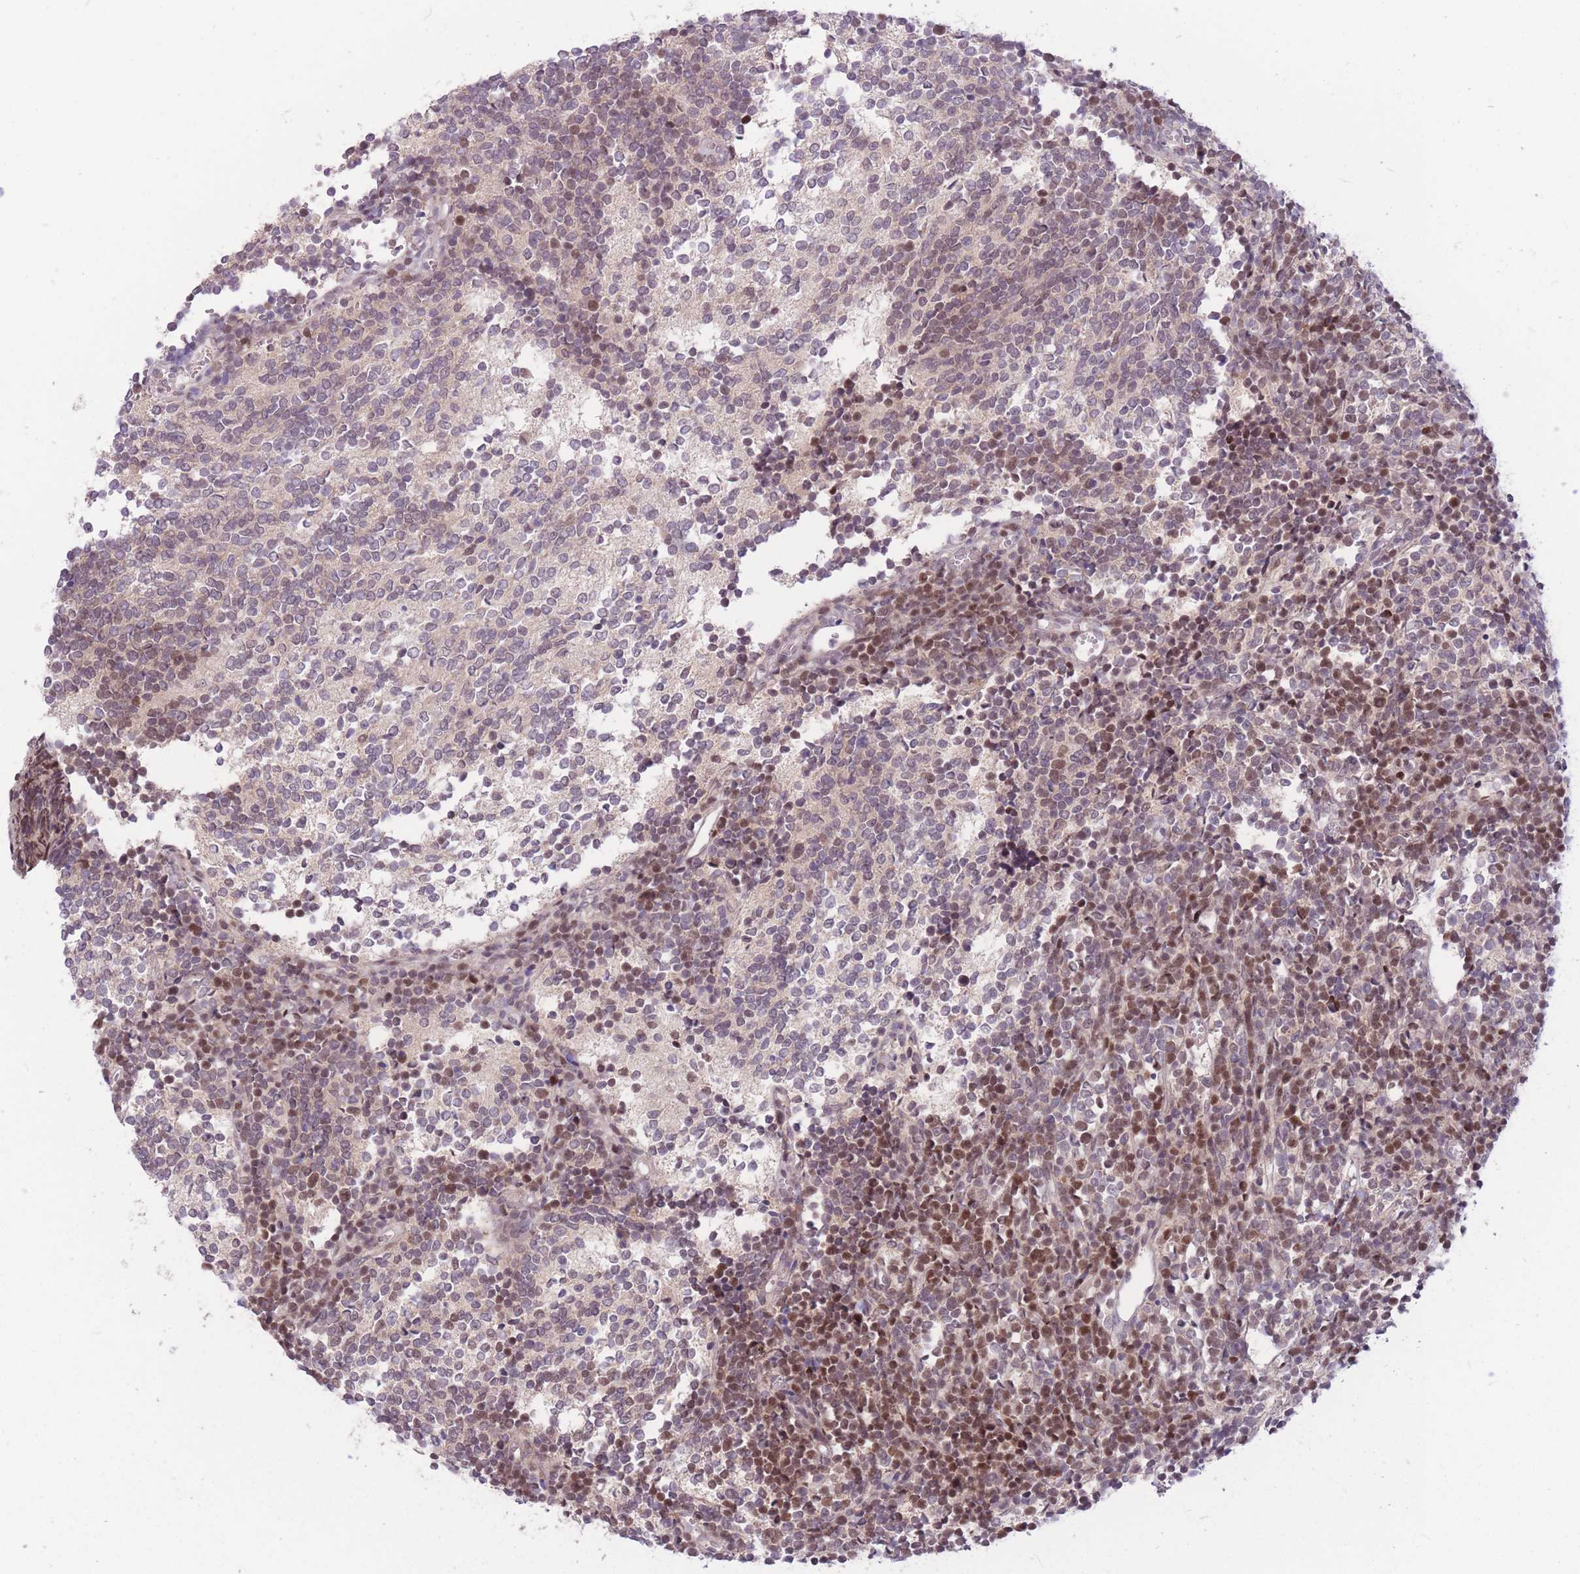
{"staining": {"intensity": "moderate", "quantity": "25%-75%", "location": "nuclear"}, "tissue": "glioma", "cell_type": "Tumor cells", "image_type": "cancer", "snomed": [{"axis": "morphology", "description": "Glioma, malignant, Low grade"}, {"axis": "topography", "description": "Brain"}], "caption": "About 25%-75% of tumor cells in glioma demonstrate moderate nuclear protein staining as visualized by brown immunohistochemical staining.", "gene": "TCF20", "patient": {"sex": "female", "age": 1}}